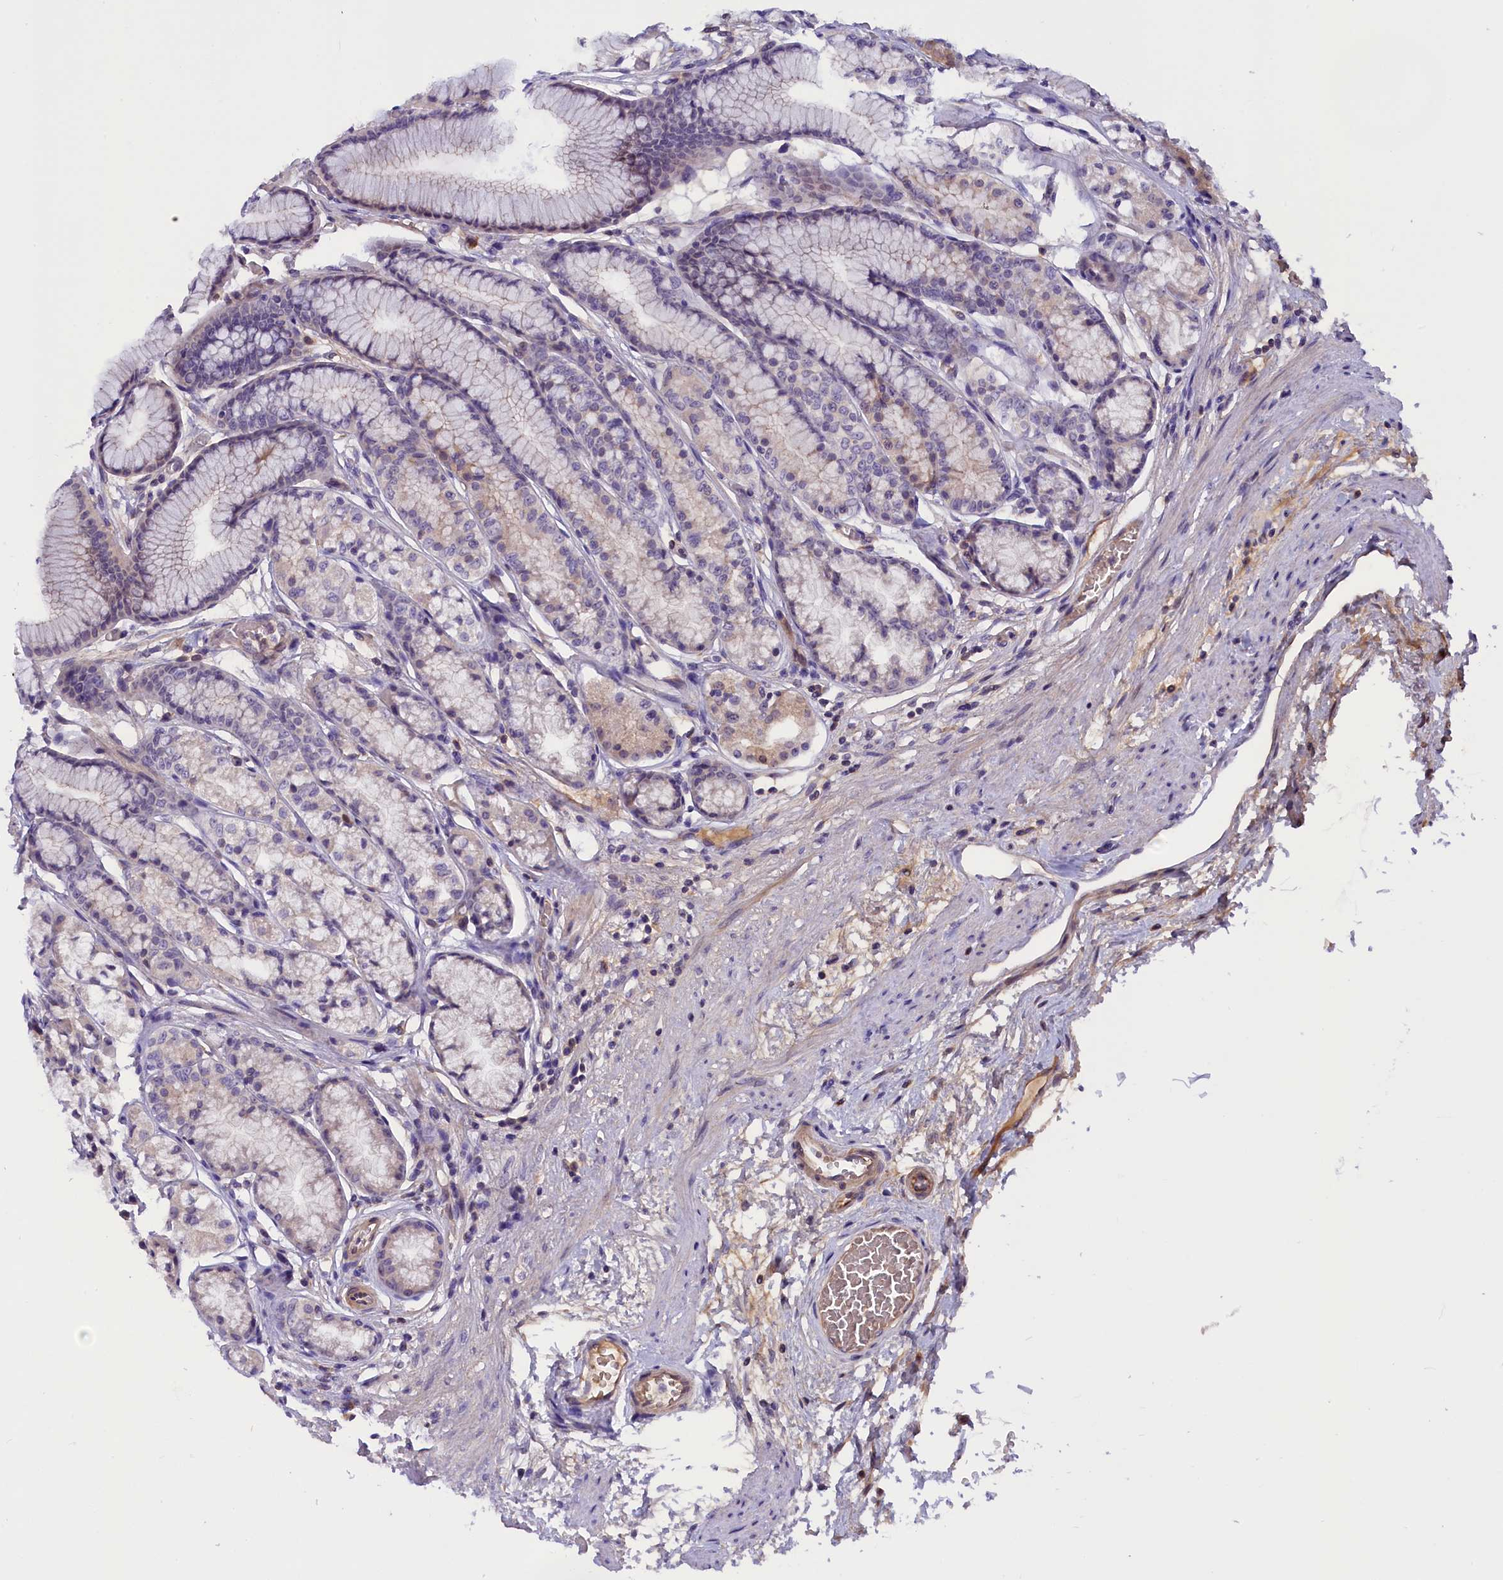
{"staining": {"intensity": "weak", "quantity": "<25%", "location": "cytoplasmic/membranous,nuclear"}, "tissue": "stomach", "cell_type": "Glandular cells", "image_type": "normal", "snomed": [{"axis": "morphology", "description": "Normal tissue, NOS"}, {"axis": "morphology", "description": "Adenocarcinoma, NOS"}, {"axis": "morphology", "description": "Adenocarcinoma, High grade"}, {"axis": "topography", "description": "Stomach, upper"}, {"axis": "topography", "description": "Stomach"}], "caption": "Immunohistochemical staining of benign human stomach demonstrates no significant staining in glandular cells.", "gene": "CCDC32", "patient": {"sex": "female", "age": 65}}